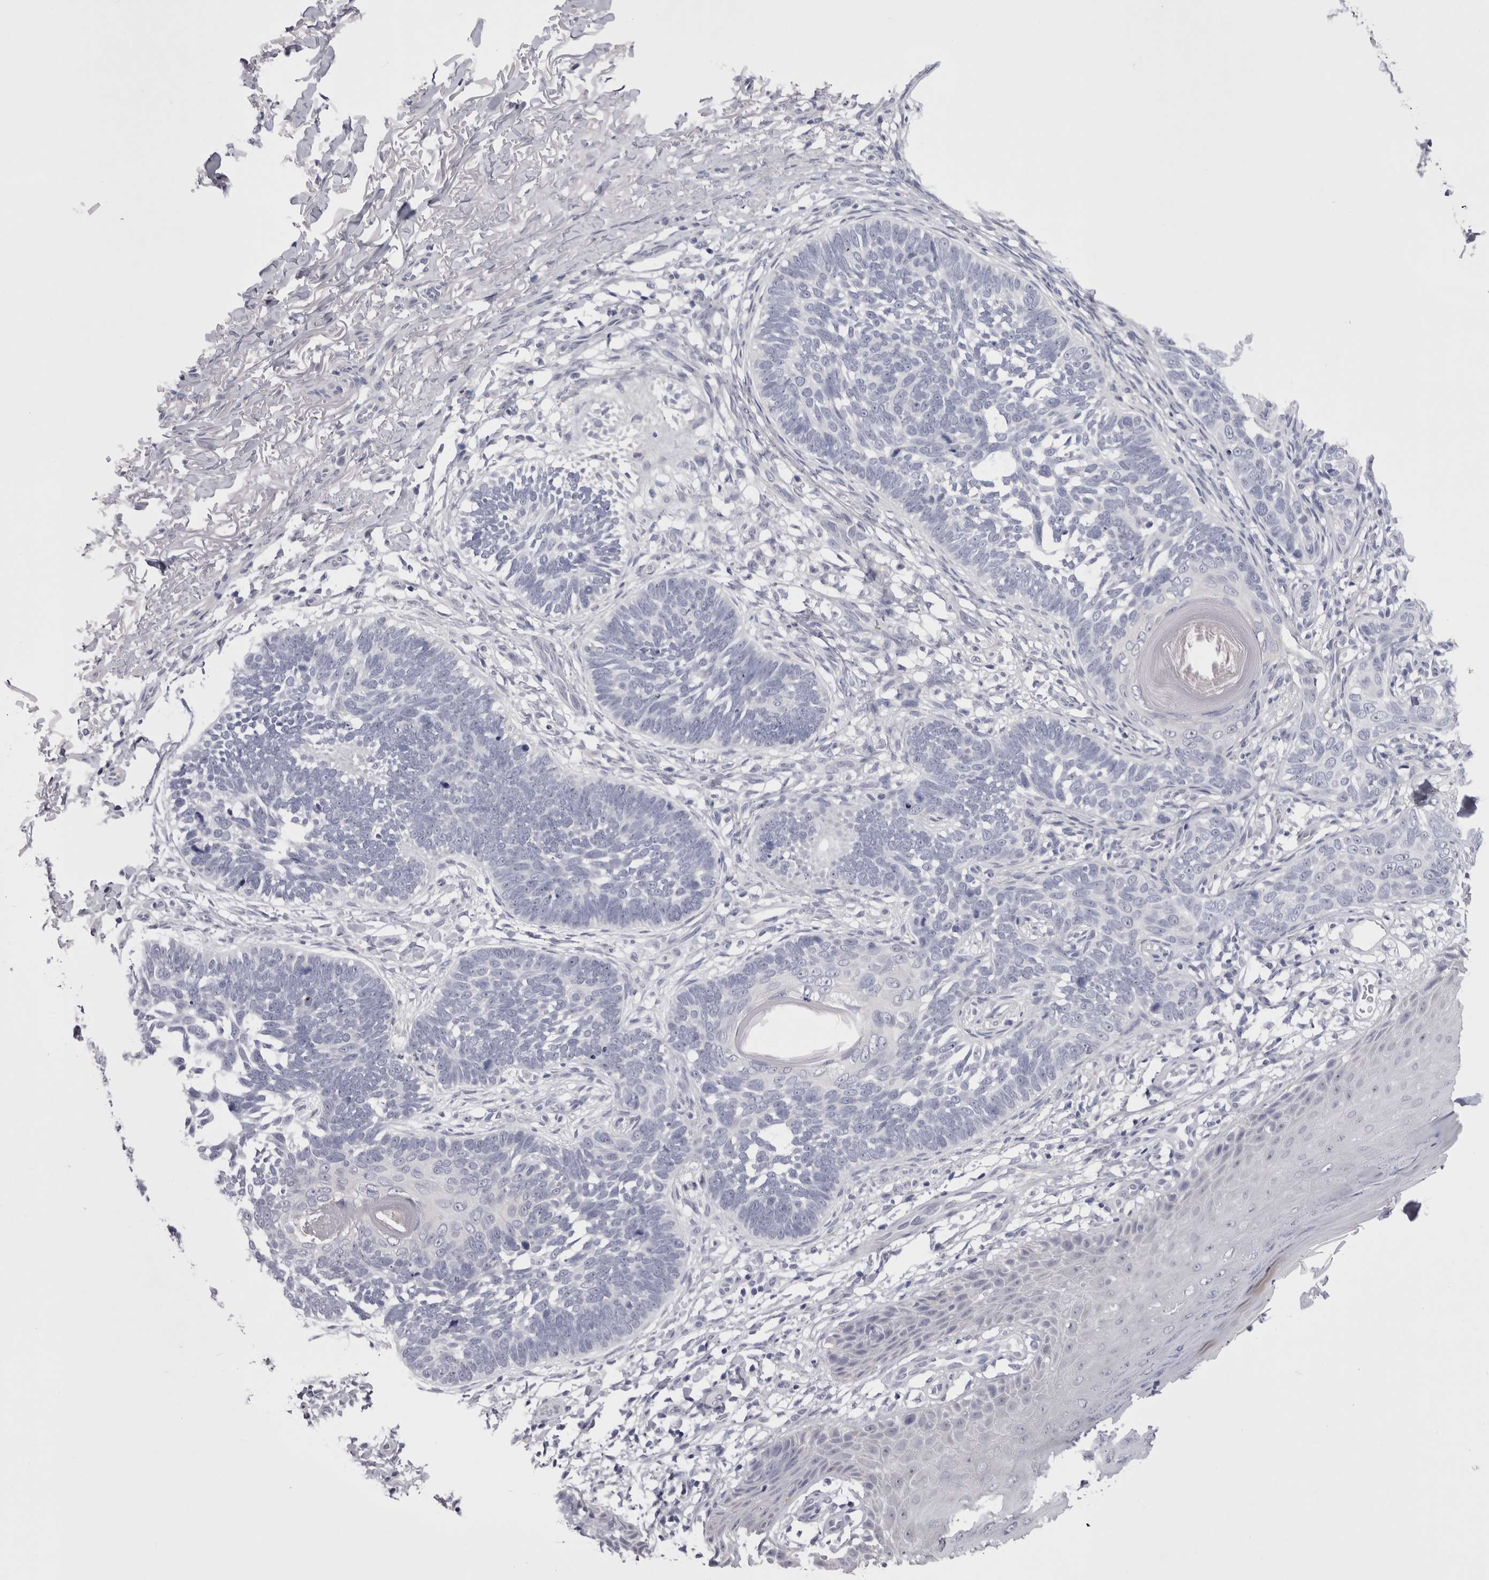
{"staining": {"intensity": "negative", "quantity": "none", "location": "none"}, "tissue": "skin cancer", "cell_type": "Tumor cells", "image_type": "cancer", "snomed": [{"axis": "morphology", "description": "Normal tissue, NOS"}, {"axis": "morphology", "description": "Basal cell carcinoma"}, {"axis": "topography", "description": "Skin"}], "caption": "A histopathology image of human skin cancer is negative for staining in tumor cells.", "gene": "PWP2", "patient": {"sex": "male", "age": 77}}